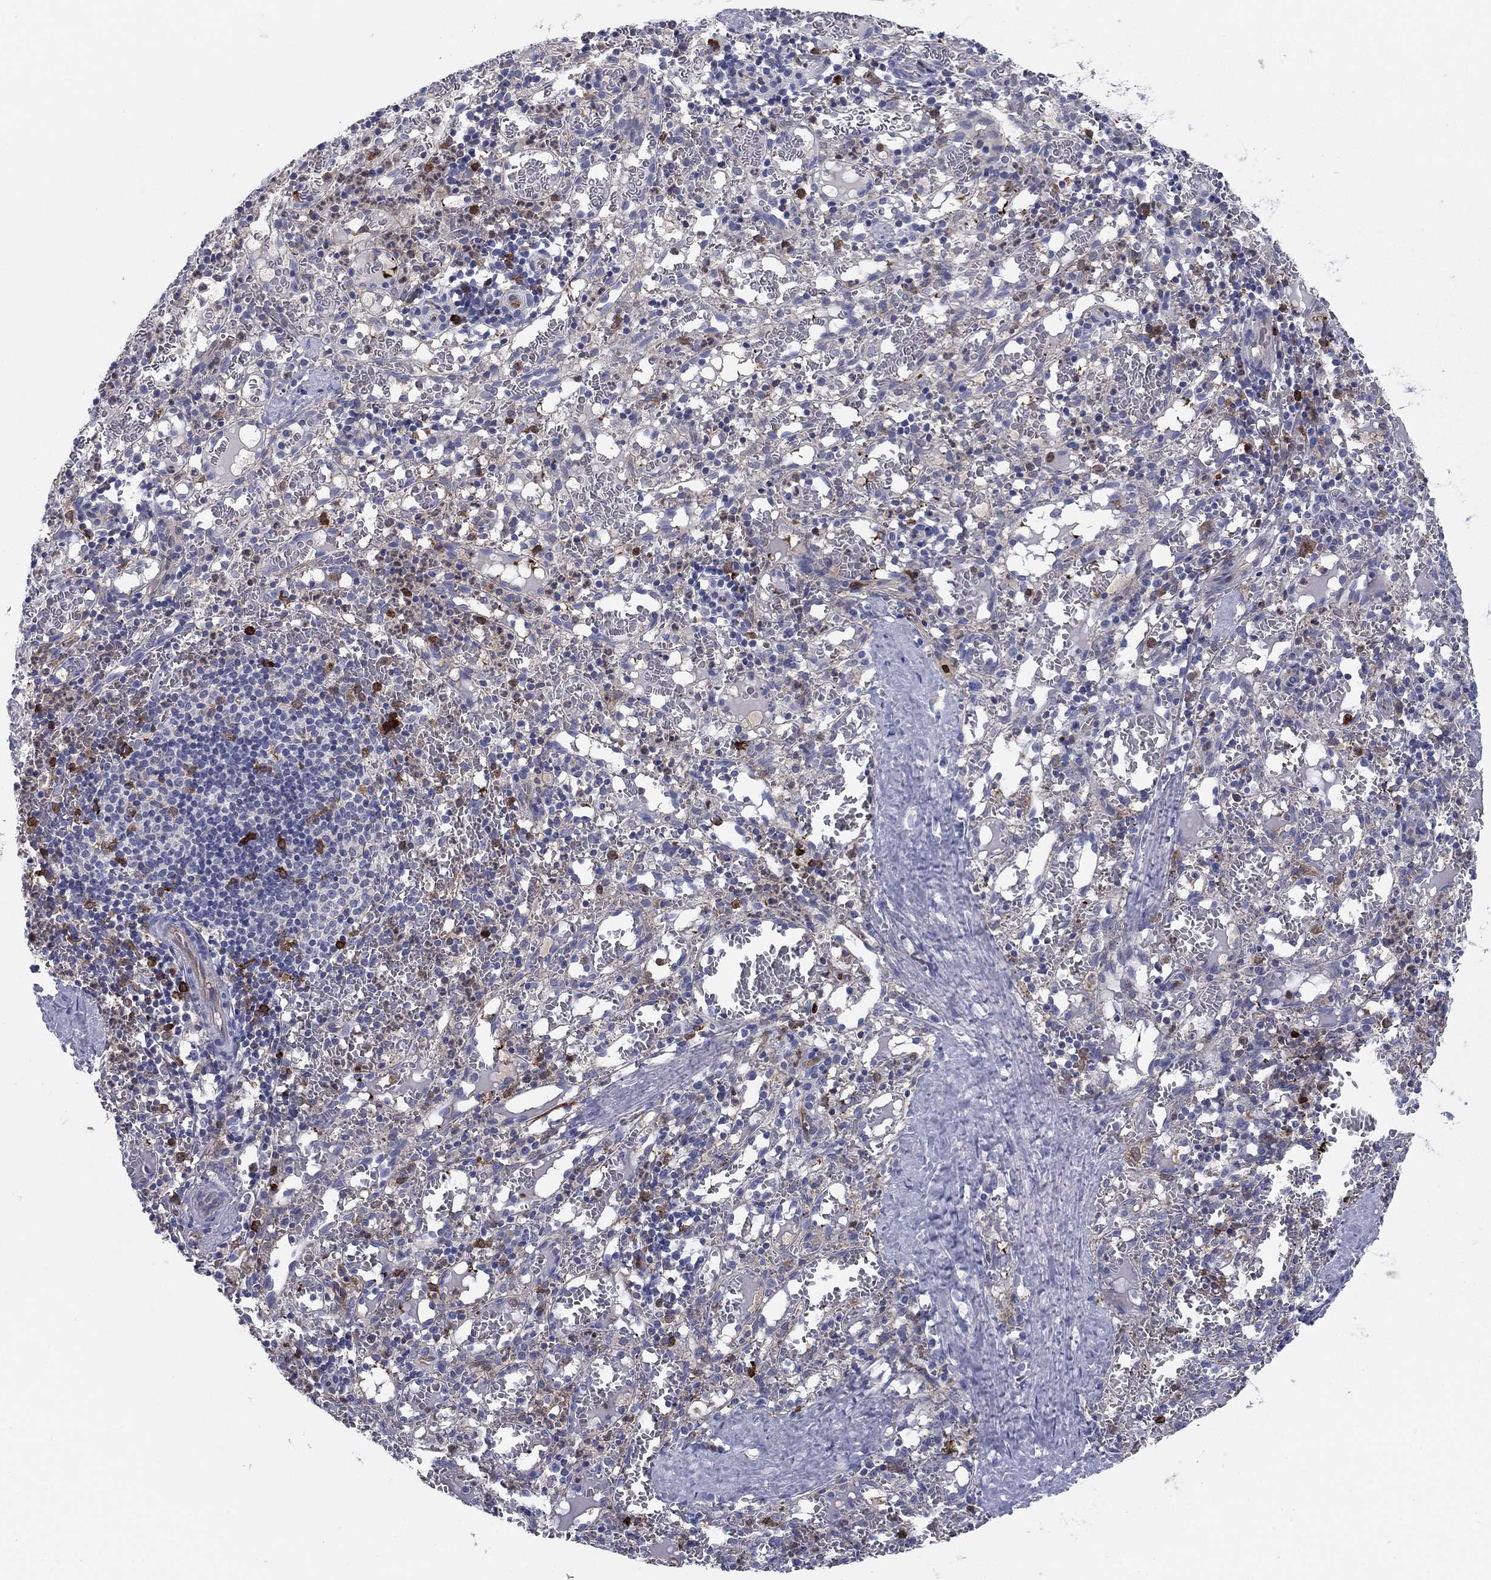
{"staining": {"intensity": "strong", "quantity": ">75%", "location": "cytoplasmic/membranous"}, "tissue": "spleen", "cell_type": "Cells in red pulp", "image_type": "normal", "snomed": [{"axis": "morphology", "description": "Normal tissue, NOS"}, {"axis": "topography", "description": "Spleen"}], "caption": "Immunohistochemical staining of normal spleen demonstrates >75% levels of strong cytoplasmic/membranous protein staining in about >75% of cells in red pulp.", "gene": "STMN1", "patient": {"sex": "male", "age": 11}}